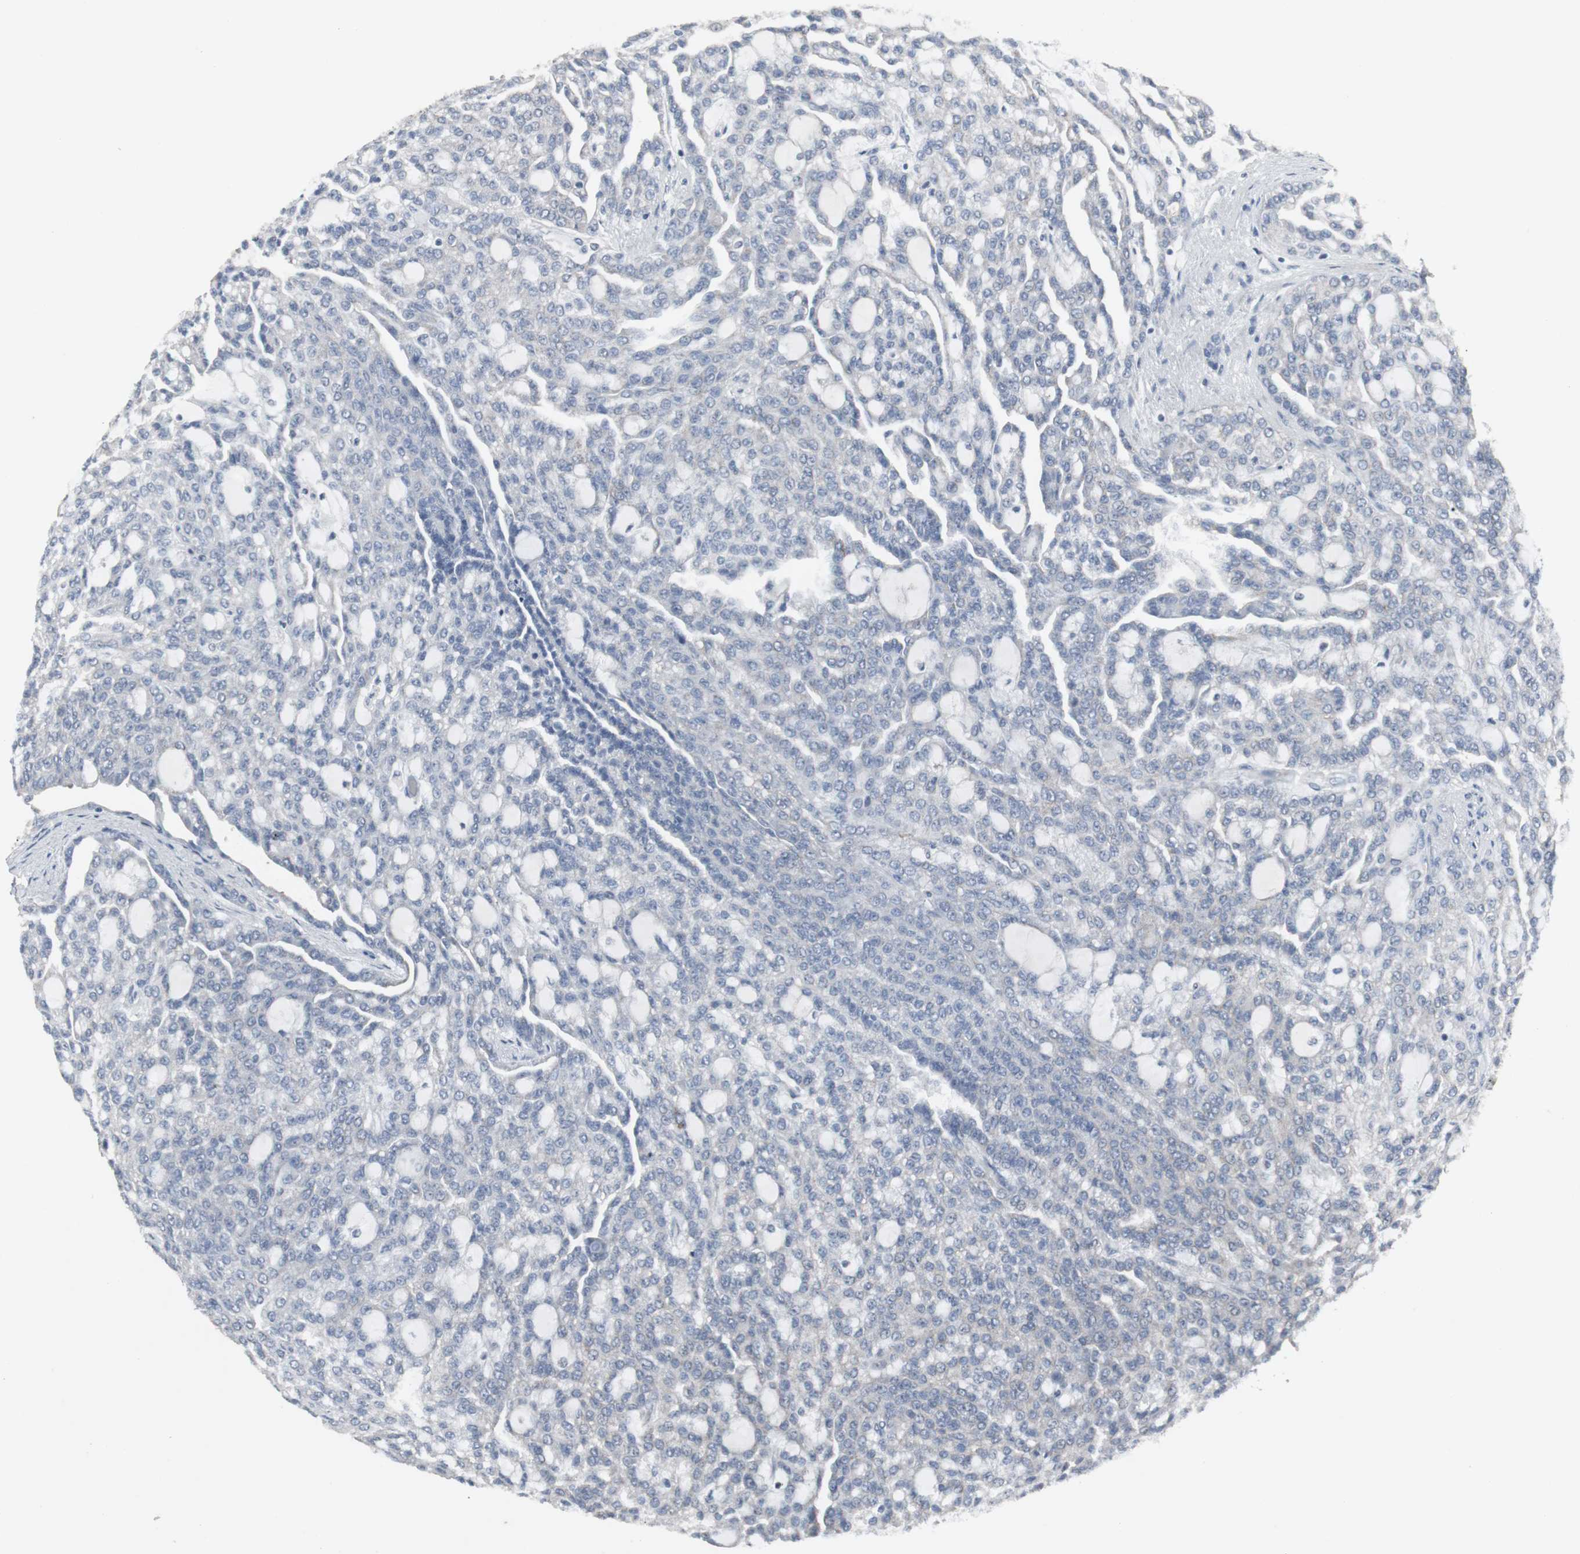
{"staining": {"intensity": "negative", "quantity": "none", "location": "none"}, "tissue": "renal cancer", "cell_type": "Tumor cells", "image_type": "cancer", "snomed": [{"axis": "morphology", "description": "Adenocarcinoma, NOS"}, {"axis": "topography", "description": "Kidney"}], "caption": "An immunohistochemistry image of adenocarcinoma (renal) is shown. There is no staining in tumor cells of adenocarcinoma (renal). (IHC, brightfield microscopy, high magnification).", "gene": "ACAA1", "patient": {"sex": "male", "age": 63}}